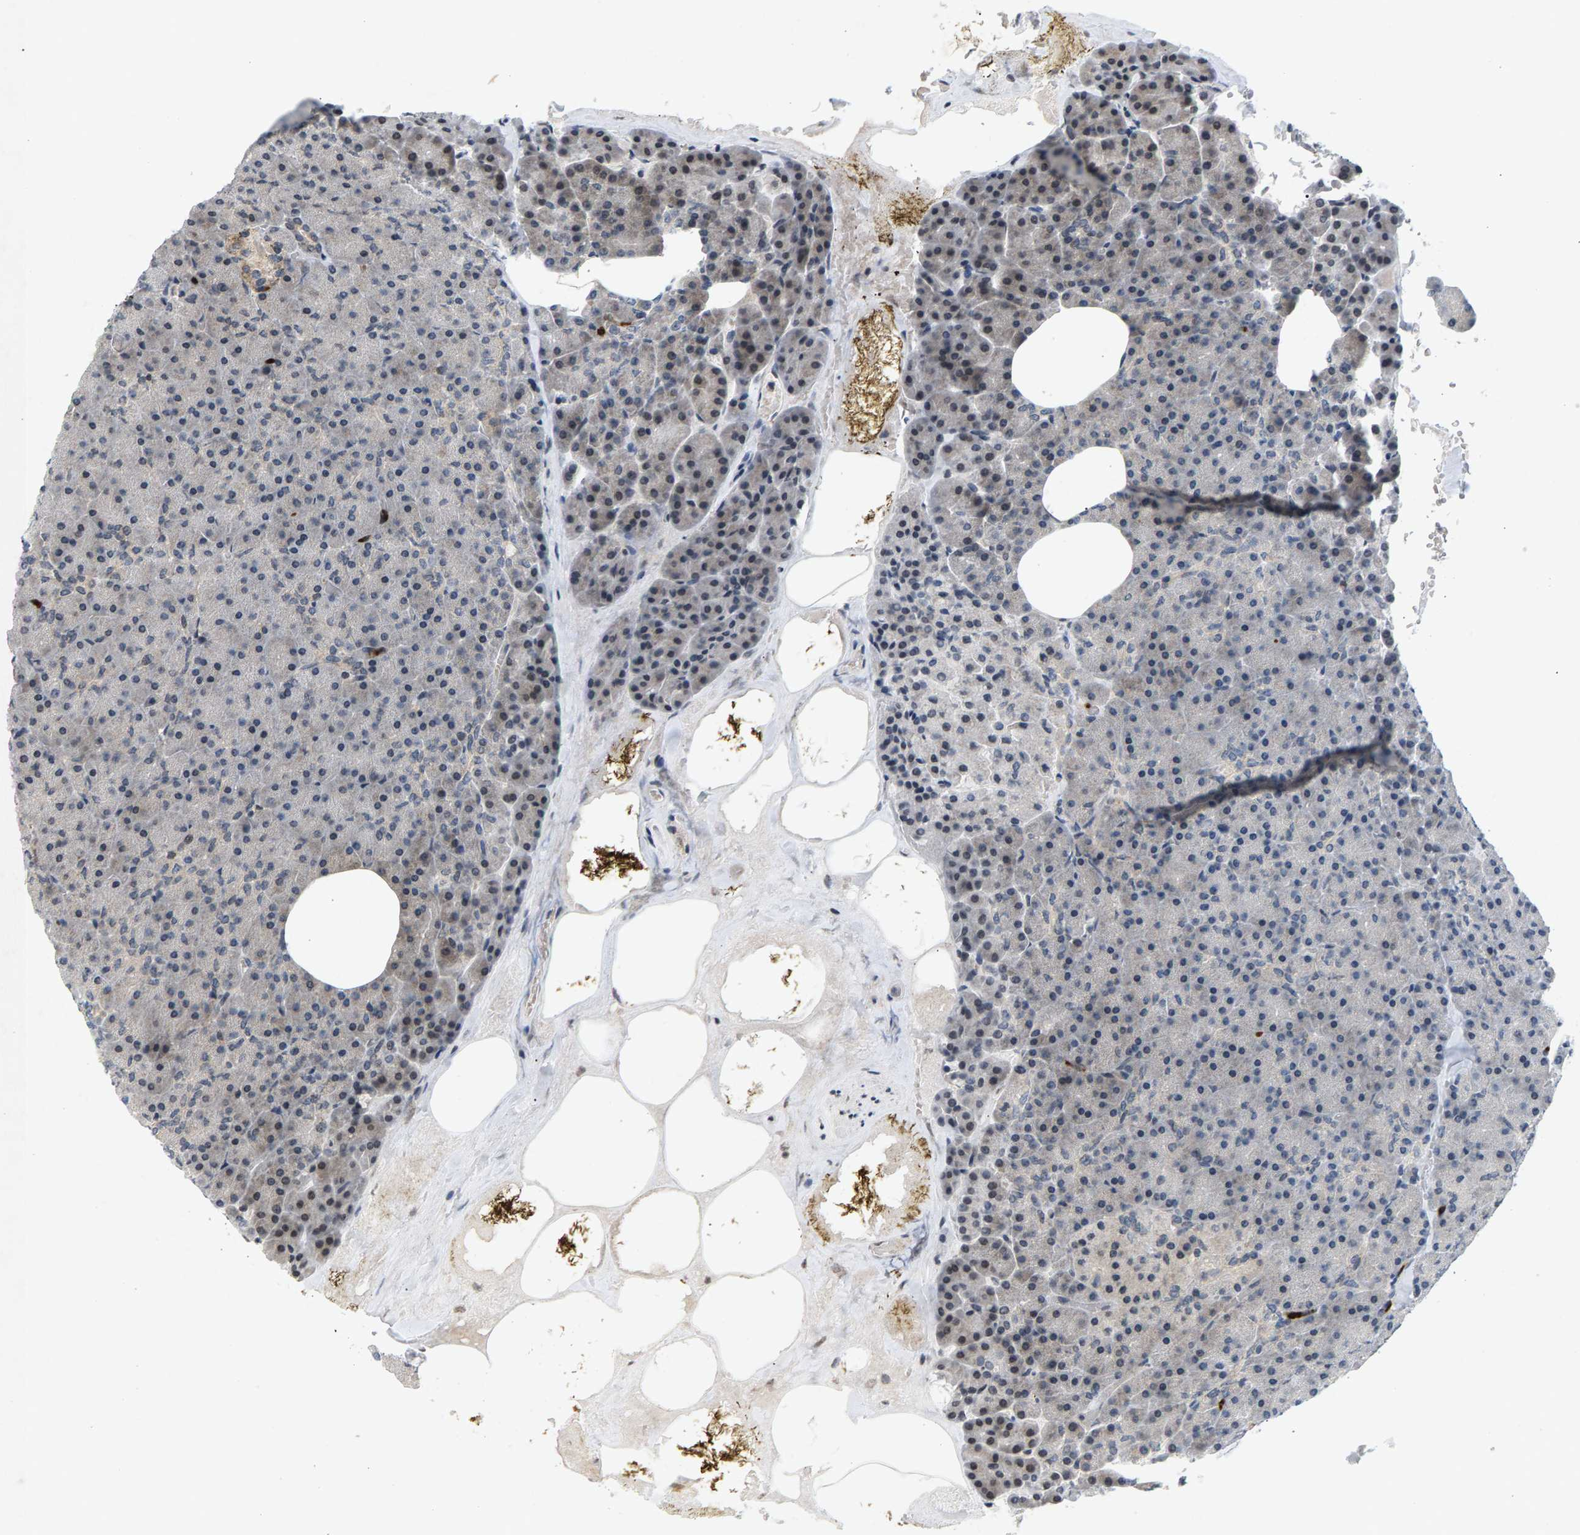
{"staining": {"intensity": "weak", "quantity": "<25%", "location": "cytoplasmic/membranous"}, "tissue": "pancreas", "cell_type": "Exocrine glandular cells", "image_type": "normal", "snomed": [{"axis": "morphology", "description": "Normal tissue, NOS"}, {"axis": "topography", "description": "Pancreas"}], "caption": "A photomicrograph of human pancreas is negative for staining in exocrine glandular cells. The staining was performed using DAB (3,3'-diaminobenzidine) to visualize the protein expression in brown, while the nuclei were stained in blue with hematoxylin (Magnification: 20x).", "gene": "ZPR1", "patient": {"sex": "female", "age": 35}}